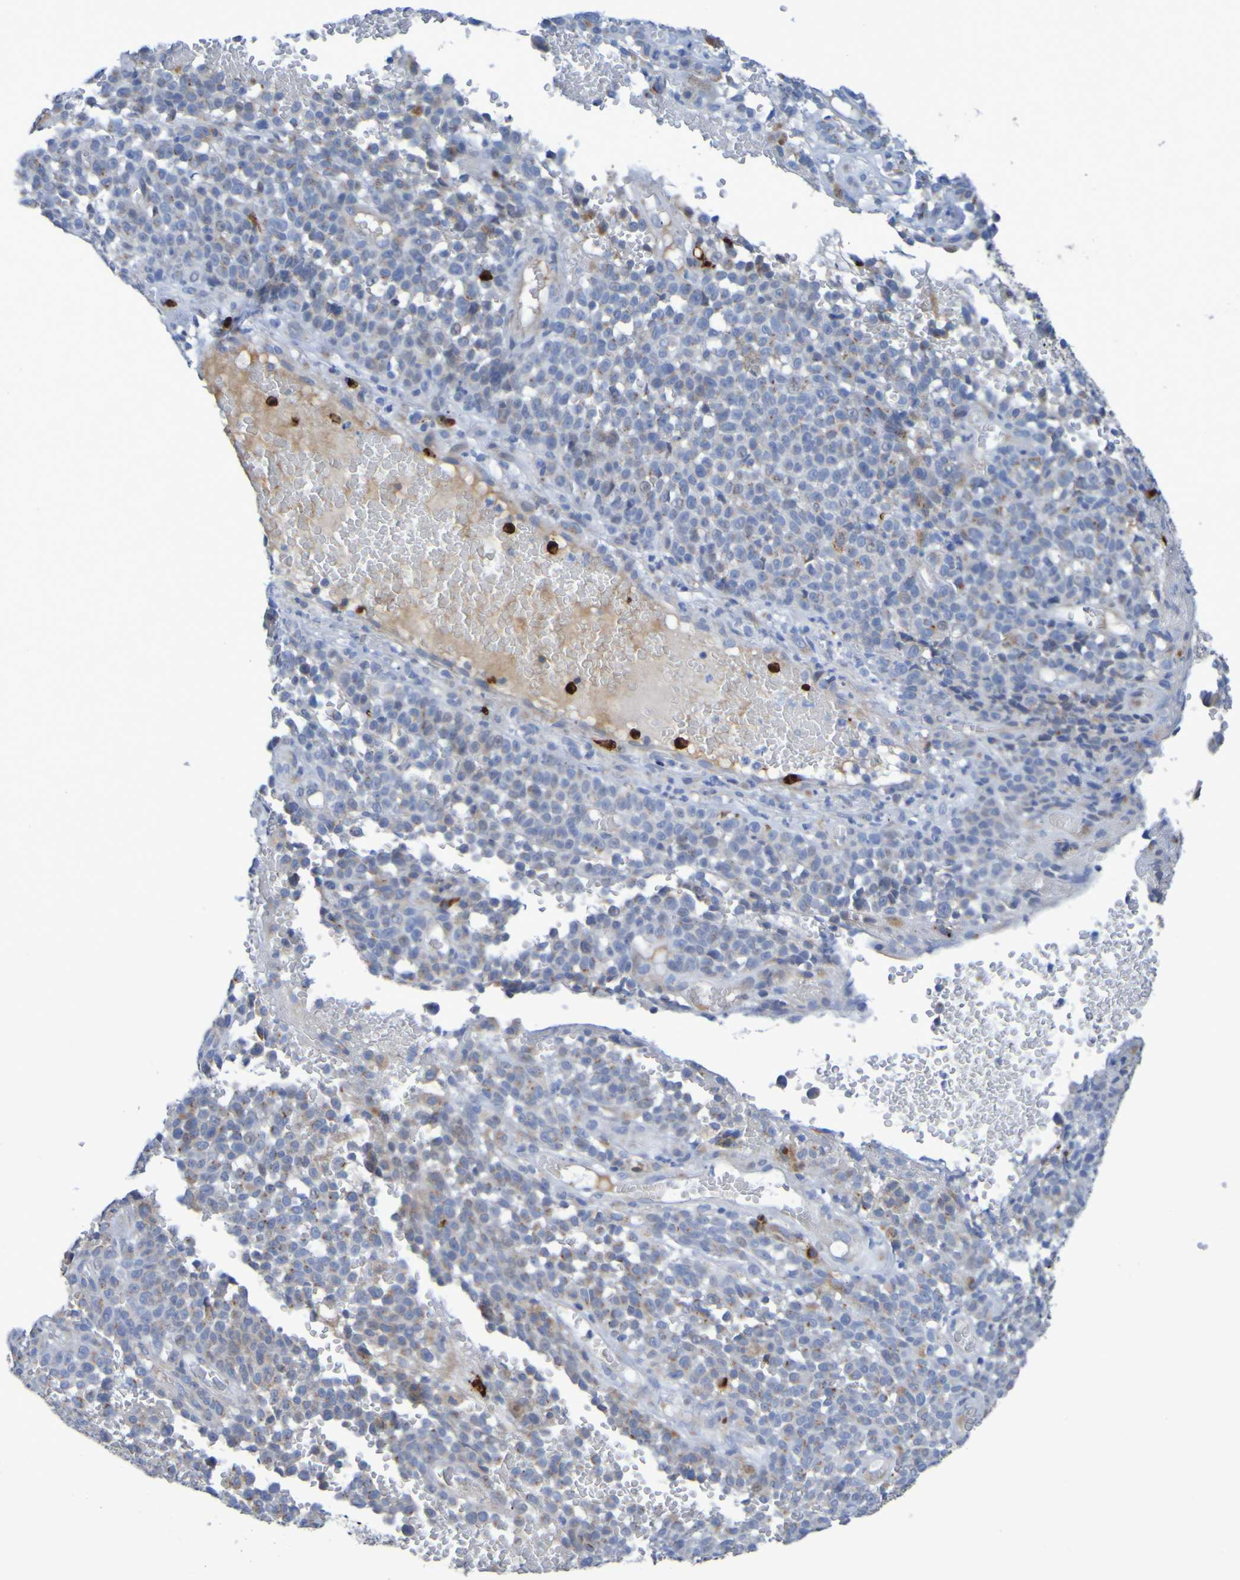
{"staining": {"intensity": "moderate", "quantity": "25%-75%", "location": "cytoplasmic/membranous"}, "tissue": "melanoma", "cell_type": "Tumor cells", "image_type": "cancer", "snomed": [{"axis": "morphology", "description": "Malignant melanoma, NOS"}, {"axis": "topography", "description": "Skin"}], "caption": "Human malignant melanoma stained for a protein (brown) exhibits moderate cytoplasmic/membranous positive staining in about 25%-75% of tumor cells.", "gene": "C11orf24", "patient": {"sex": "female", "age": 82}}